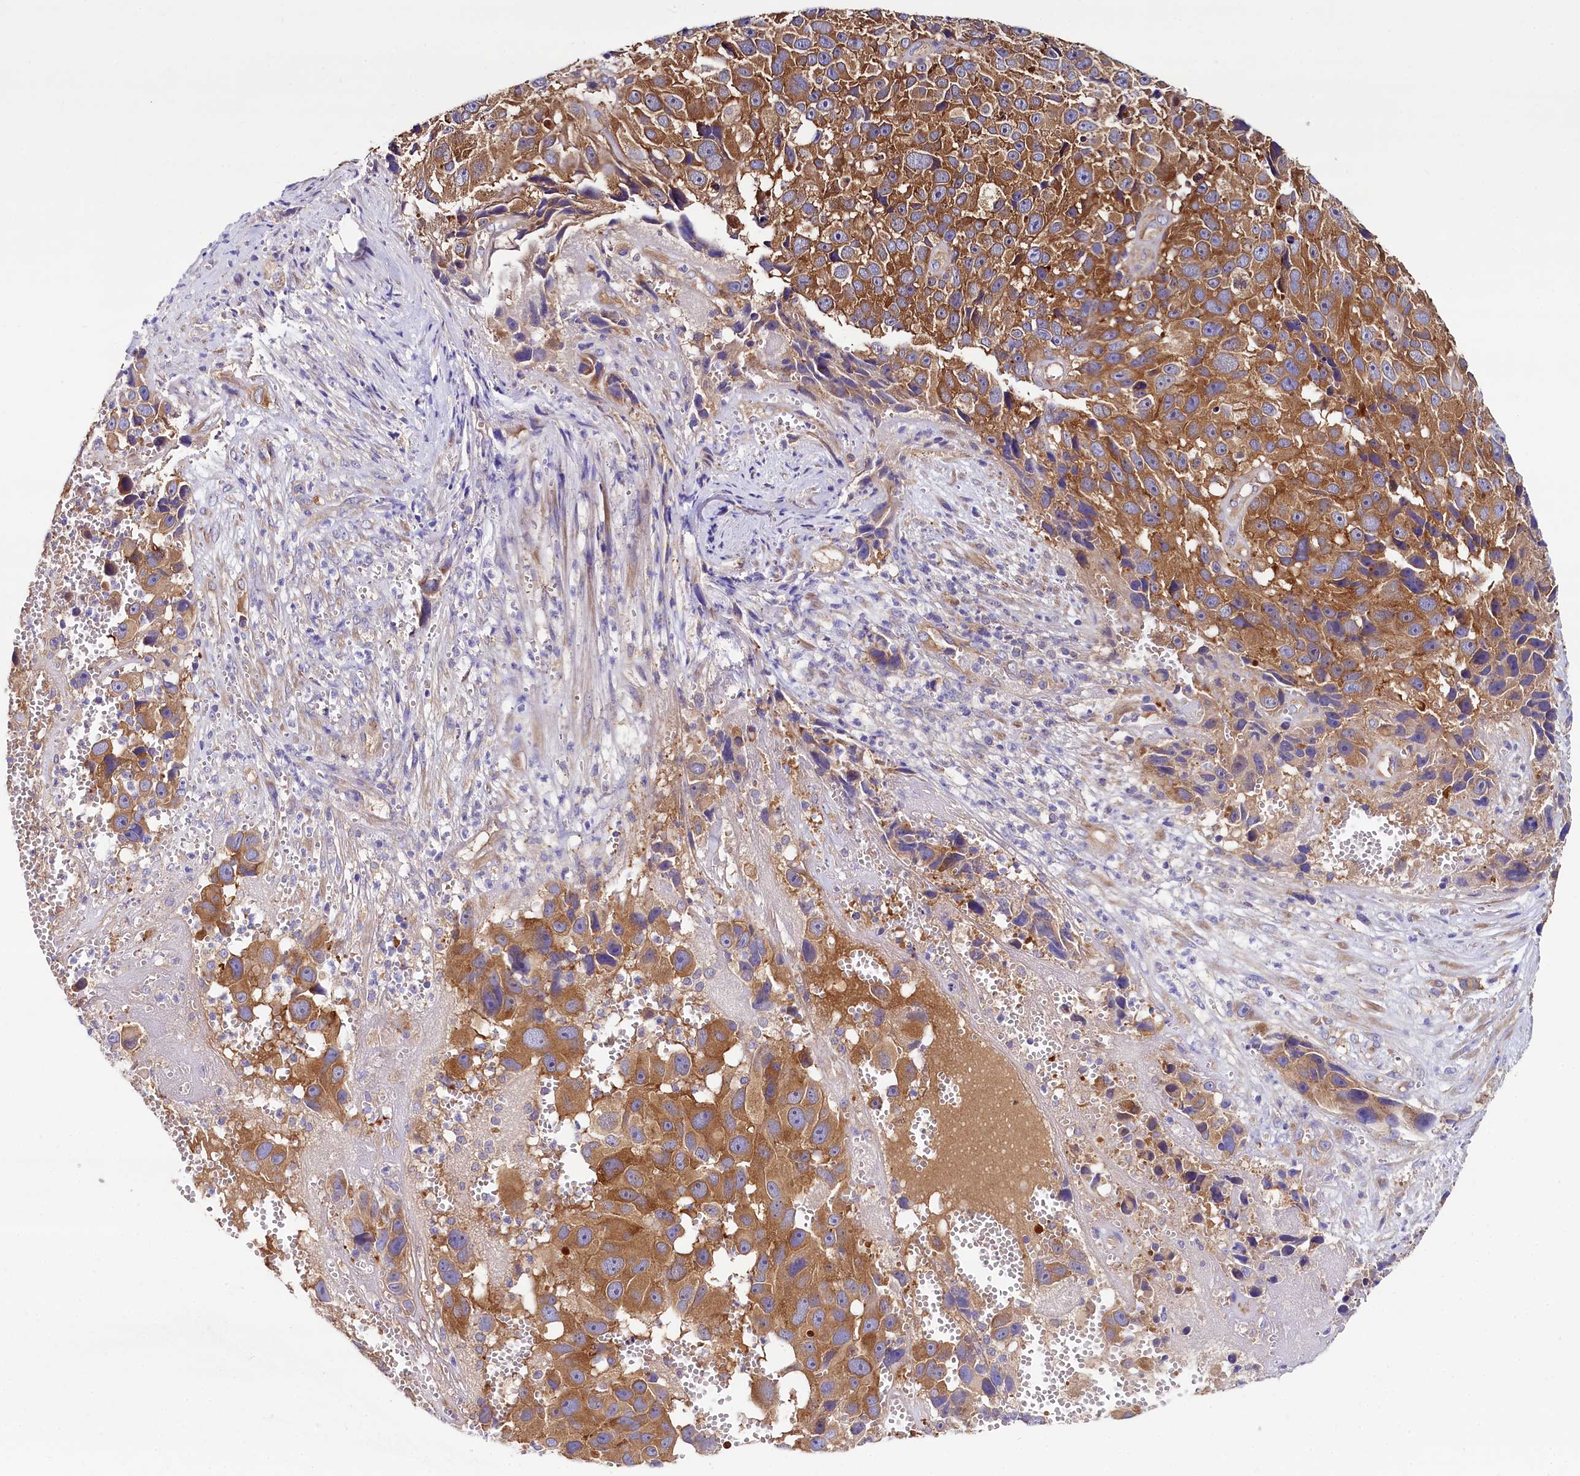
{"staining": {"intensity": "moderate", "quantity": ">75%", "location": "cytoplasmic/membranous"}, "tissue": "melanoma", "cell_type": "Tumor cells", "image_type": "cancer", "snomed": [{"axis": "morphology", "description": "Malignant melanoma, NOS"}, {"axis": "topography", "description": "Skin"}], "caption": "A medium amount of moderate cytoplasmic/membranous staining is identified in about >75% of tumor cells in malignant melanoma tissue. Immunohistochemistry stains the protein of interest in brown and the nuclei are stained blue.", "gene": "QARS1", "patient": {"sex": "male", "age": 84}}